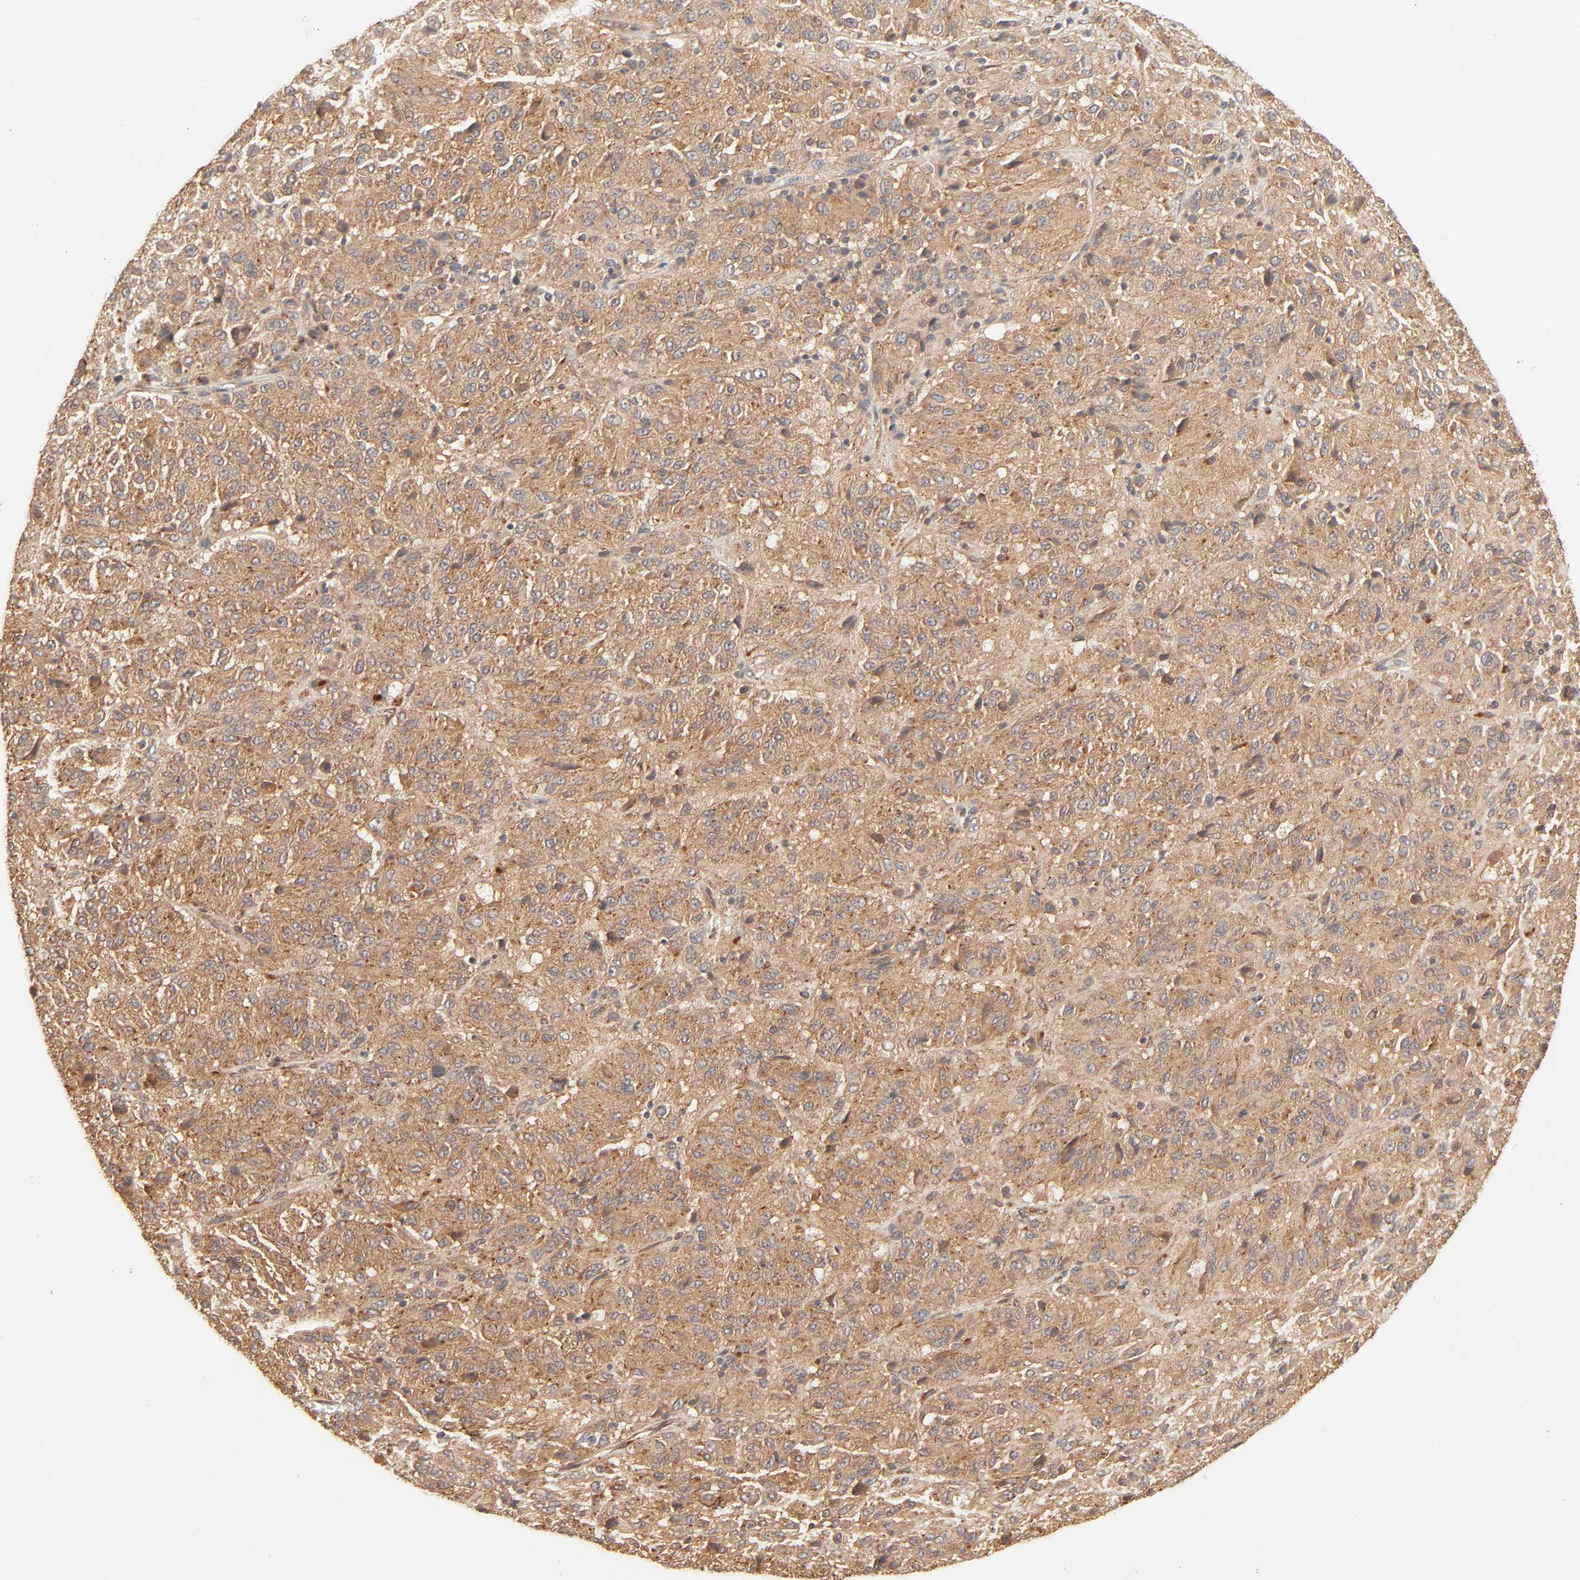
{"staining": {"intensity": "strong", "quantity": ">75%", "location": "cytoplasmic/membranous"}, "tissue": "melanoma", "cell_type": "Tumor cells", "image_type": "cancer", "snomed": [{"axis": "morphology", "description": "Malignant melanoma, Metastatic site"}, {"axis": "topography", "description": "Lung"}], "caption": "Melanoma stained with a brown dye exhibits strong cytoplasmic/membranous positive positivity in about >75% of tumor cells.", "gene": "EPS8", "patient": {"sex": "male", "age": 64}}